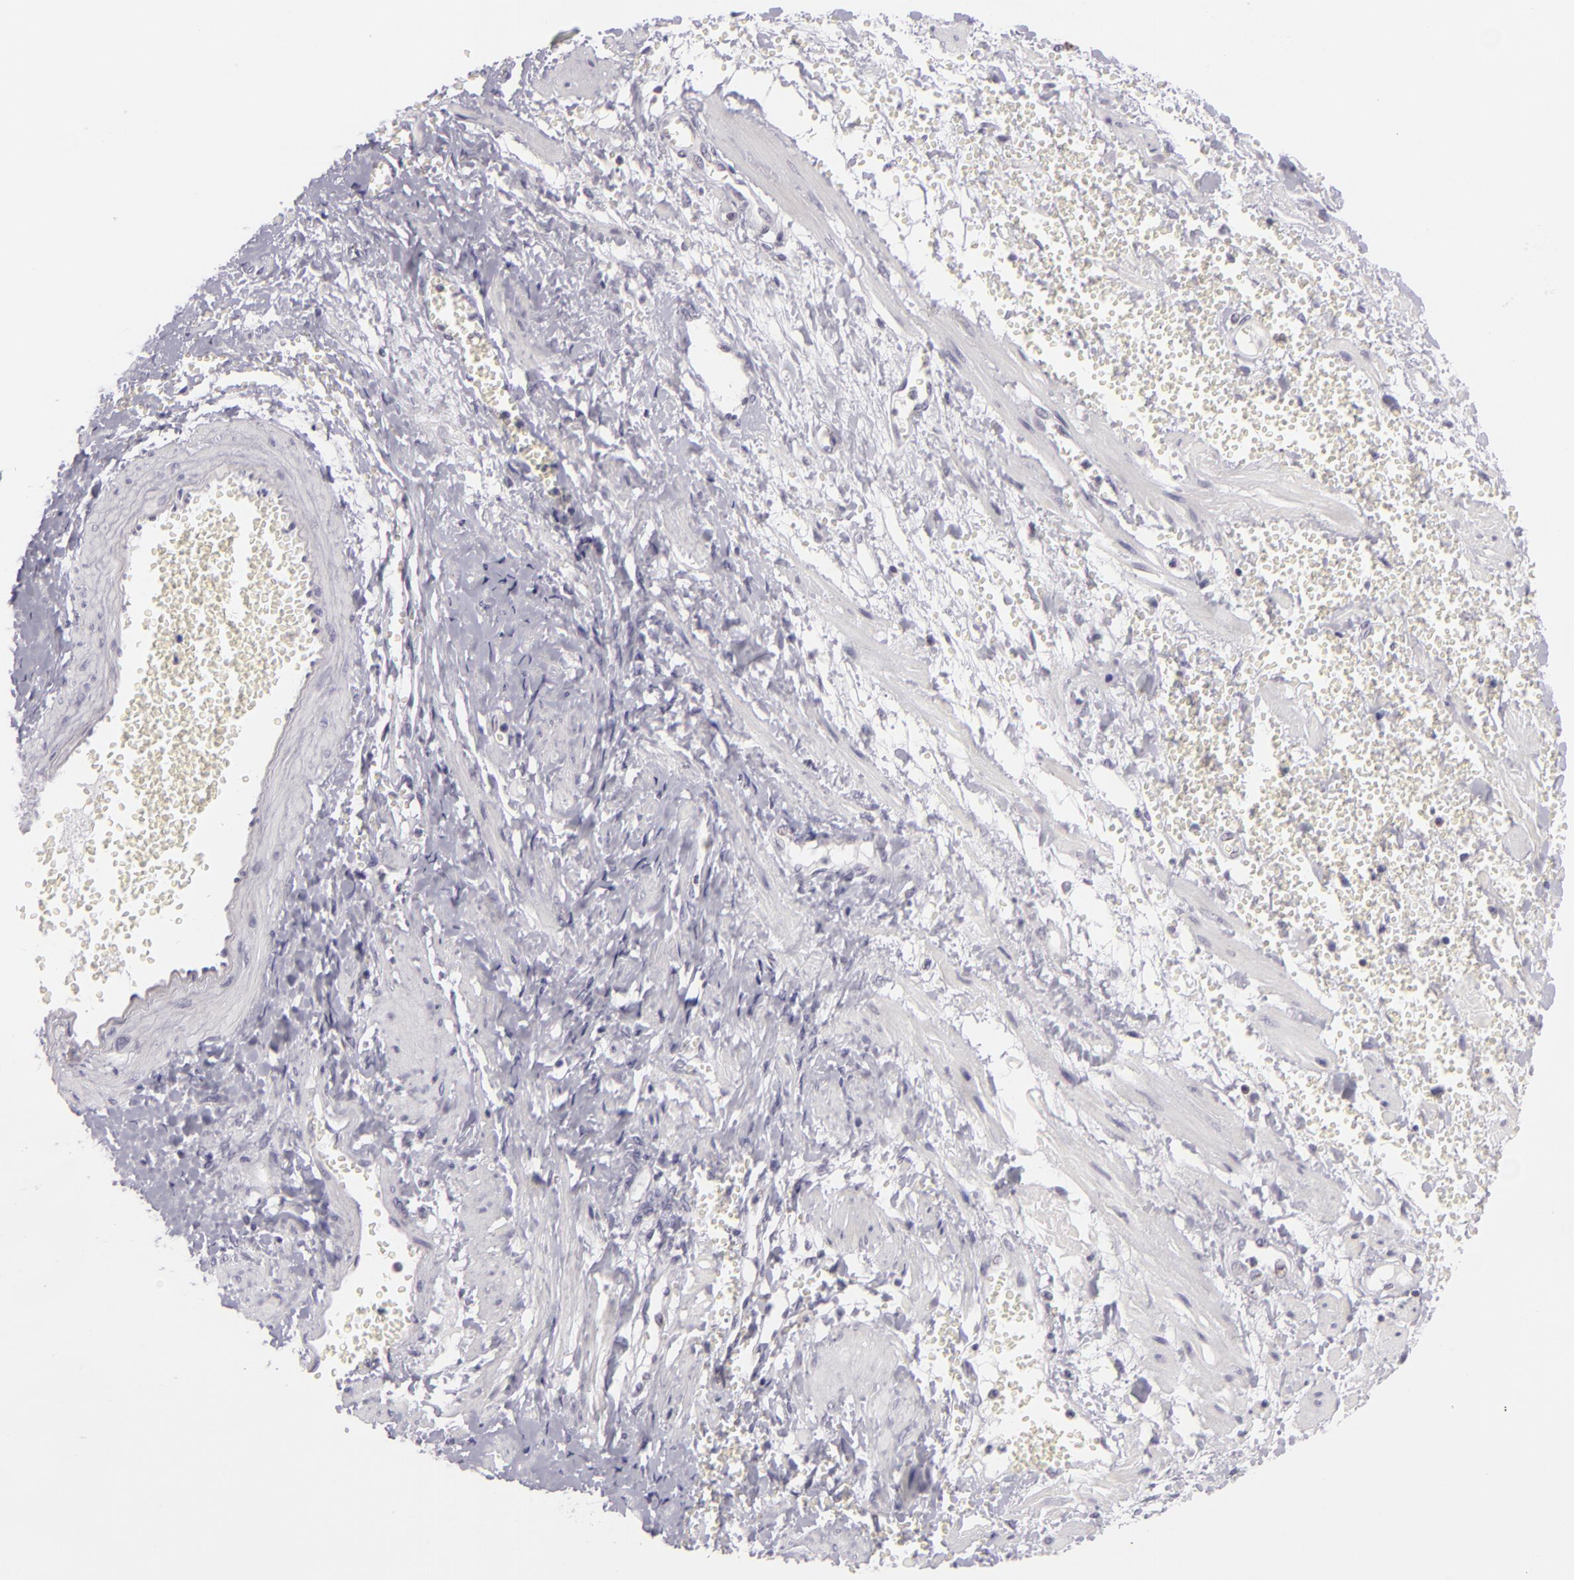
{"staining": {"intensity": "moderate", "quantity": "25%-75%", "location": "cytoplasmic/membranous"}, "tissue": "ovarian cancer", "cell_type": "Tumor cells", "image_type": "cancer", "snomed": [{"axis": "morphology", "description": "Cystadenocarcinoma, serous, NOS"}, {"axis": "topography", "description": "Ovary"}], "caption": "Ovarian cancer (serous cystadenocarcinoma) stained for a protein (brown) exhibits moderate cytoplasmic/membranous positive expression in approximately 25%-75% of tumor cells.", "gene": "KCNAB2", "patient": {"sex": "female", "age": 71}}